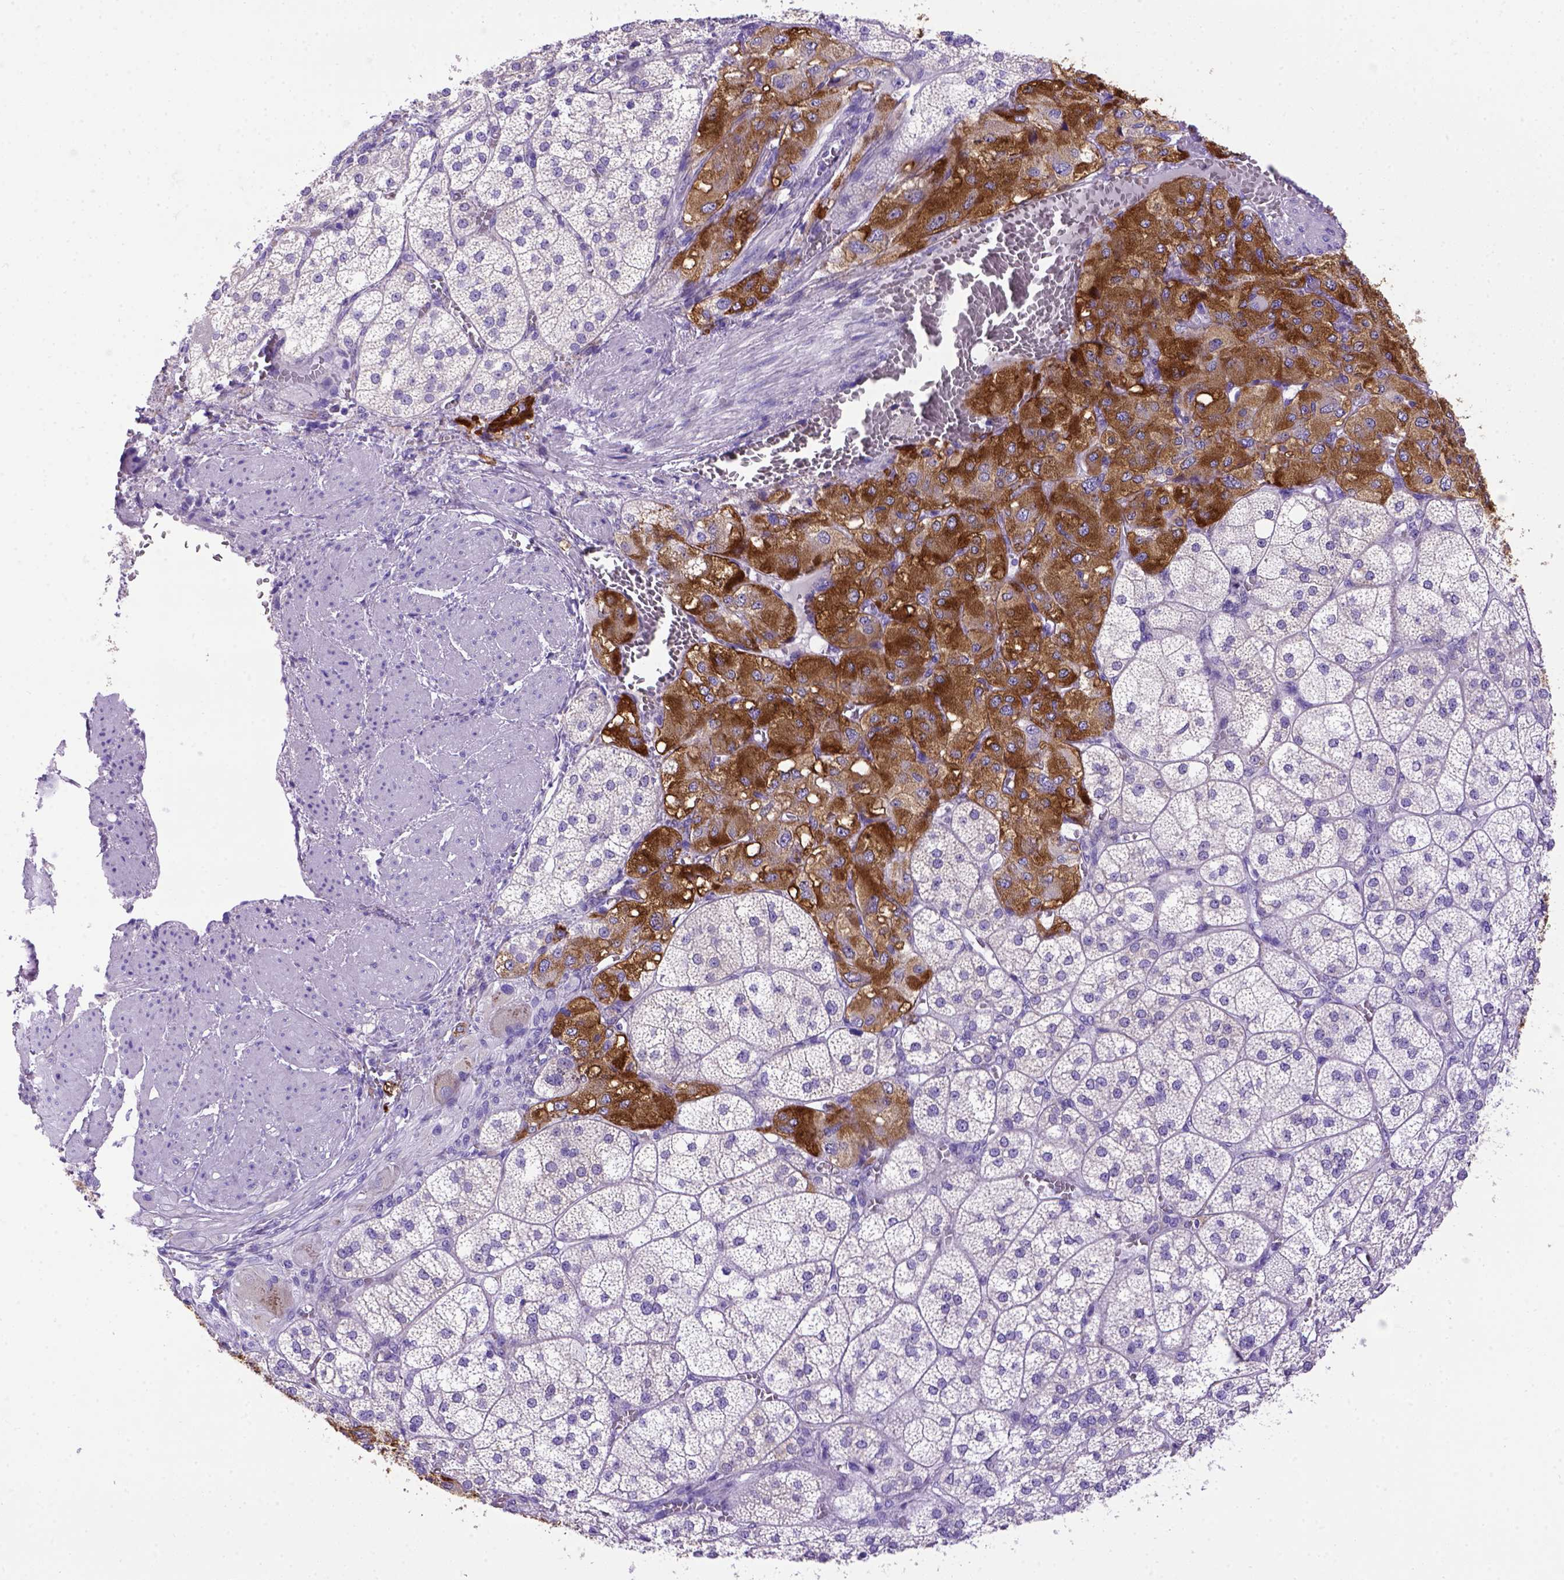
{"staining": {"intensity": "moderate", "quantity": "25%-75%", "location": "cytoplasmic/membranous"}, "tissue": "adrenal gland", "cell_type": "Glandular cells", "image_type": "normal", "snomed": [{"axis": "morphology", "description": "Normal tissue, NOS"}, {"axis": "topography", "description": "Adrenal gland"}], "caption": "IHC of normal adrenal gland shows medium levels of moderate cytoplasmic/membranous expression in about 25%-75% of glandular cells.", "gene": "PTGES", "patient": {"sex": "female", "age": 60}}